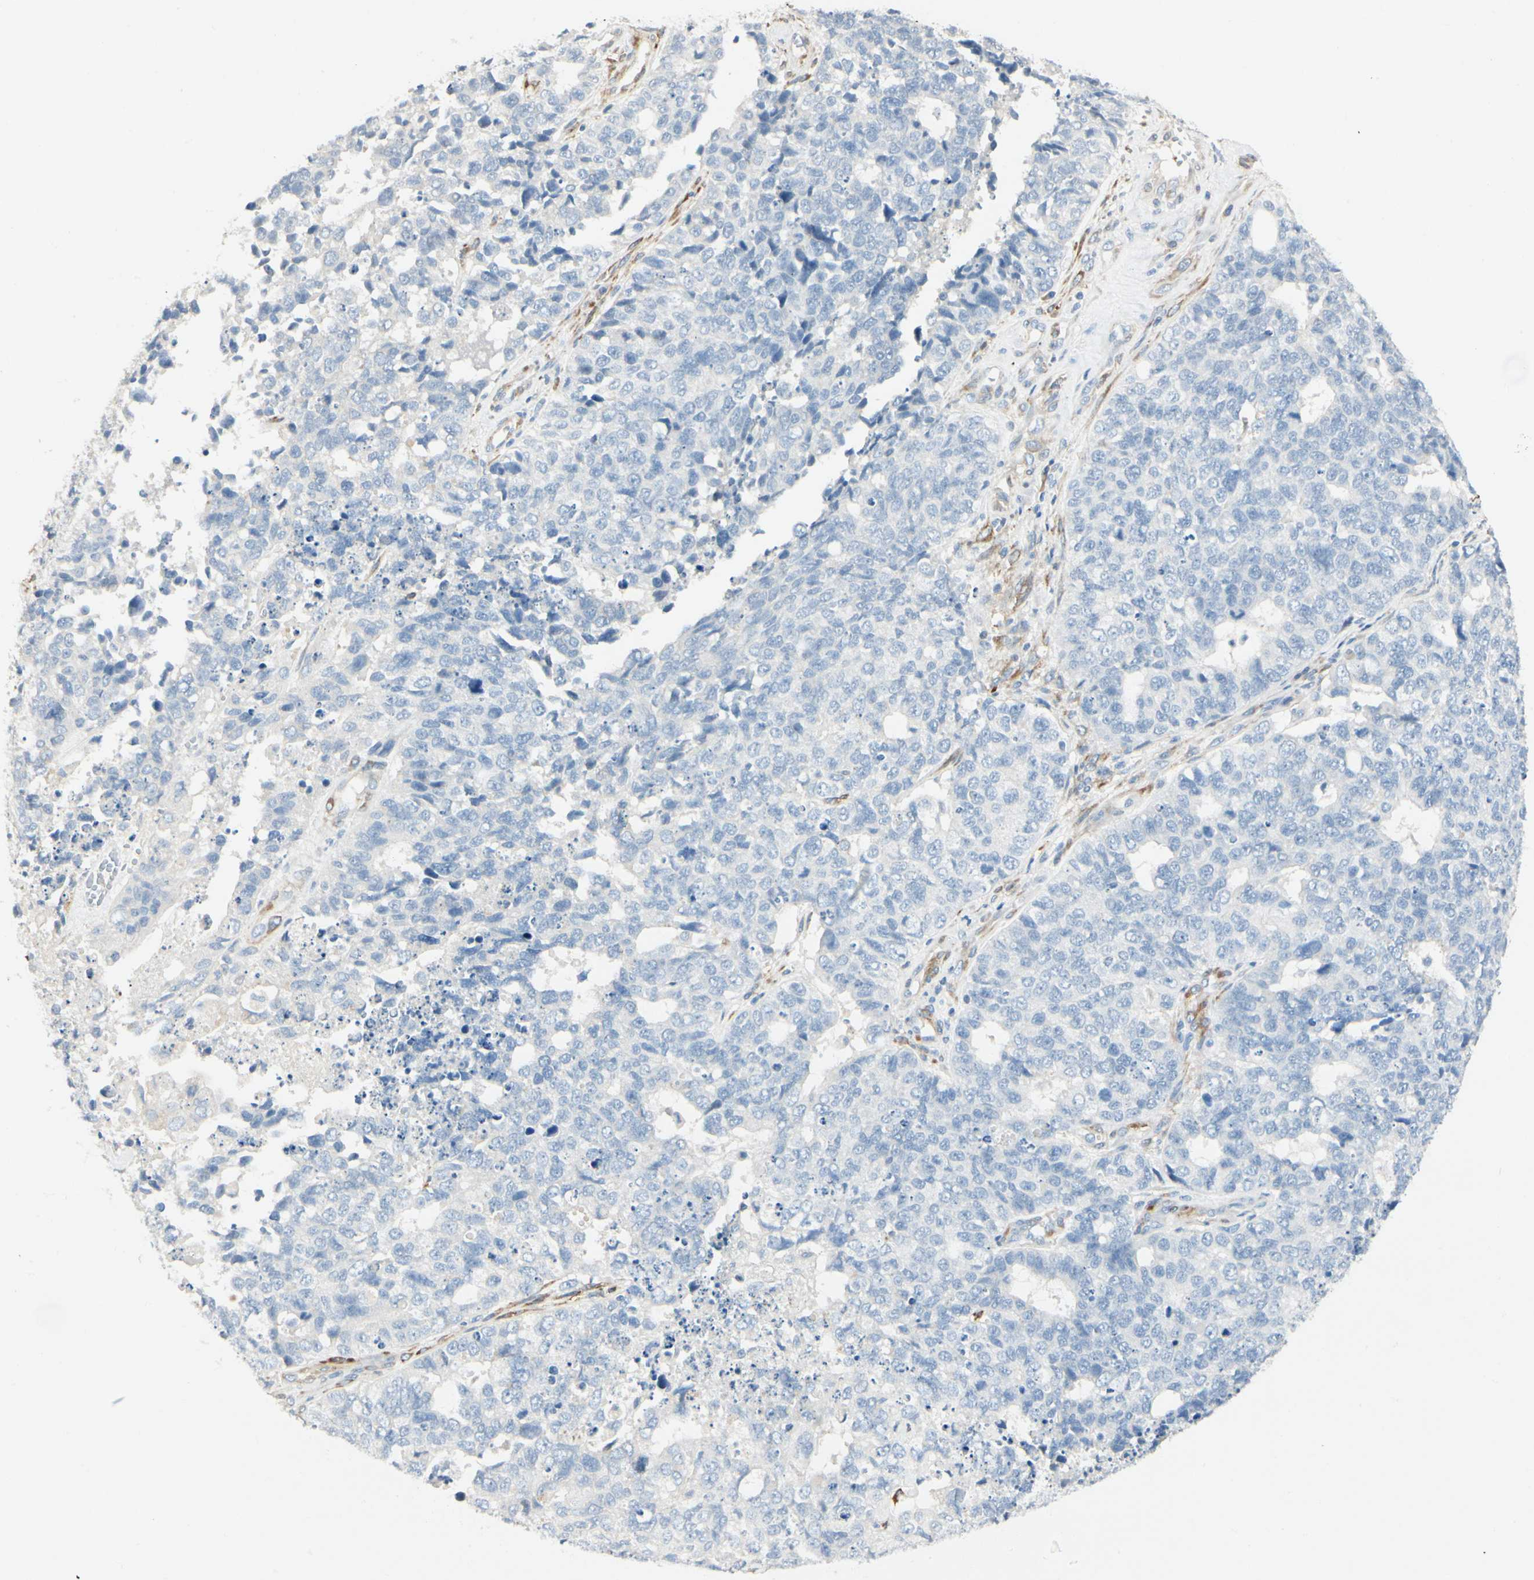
{"staining": {"intensity": "negative", "quantity": "none", "location": "none"}, "tissue": "cervical cancer", "cell_type": "Tumor cells", "image_type": "cancer", "snomed": [{"axis": "morphology", "description": "Squamous cell carcinoma, NOS"}, {"axis": "topography", "description": "Cervix"}], "caption": "Photomicrograph shows no protein staining in tumor cells of cervical cancer tissue.", "gene": "AMPH", "patient": {"sex": "female", "age": 63}}